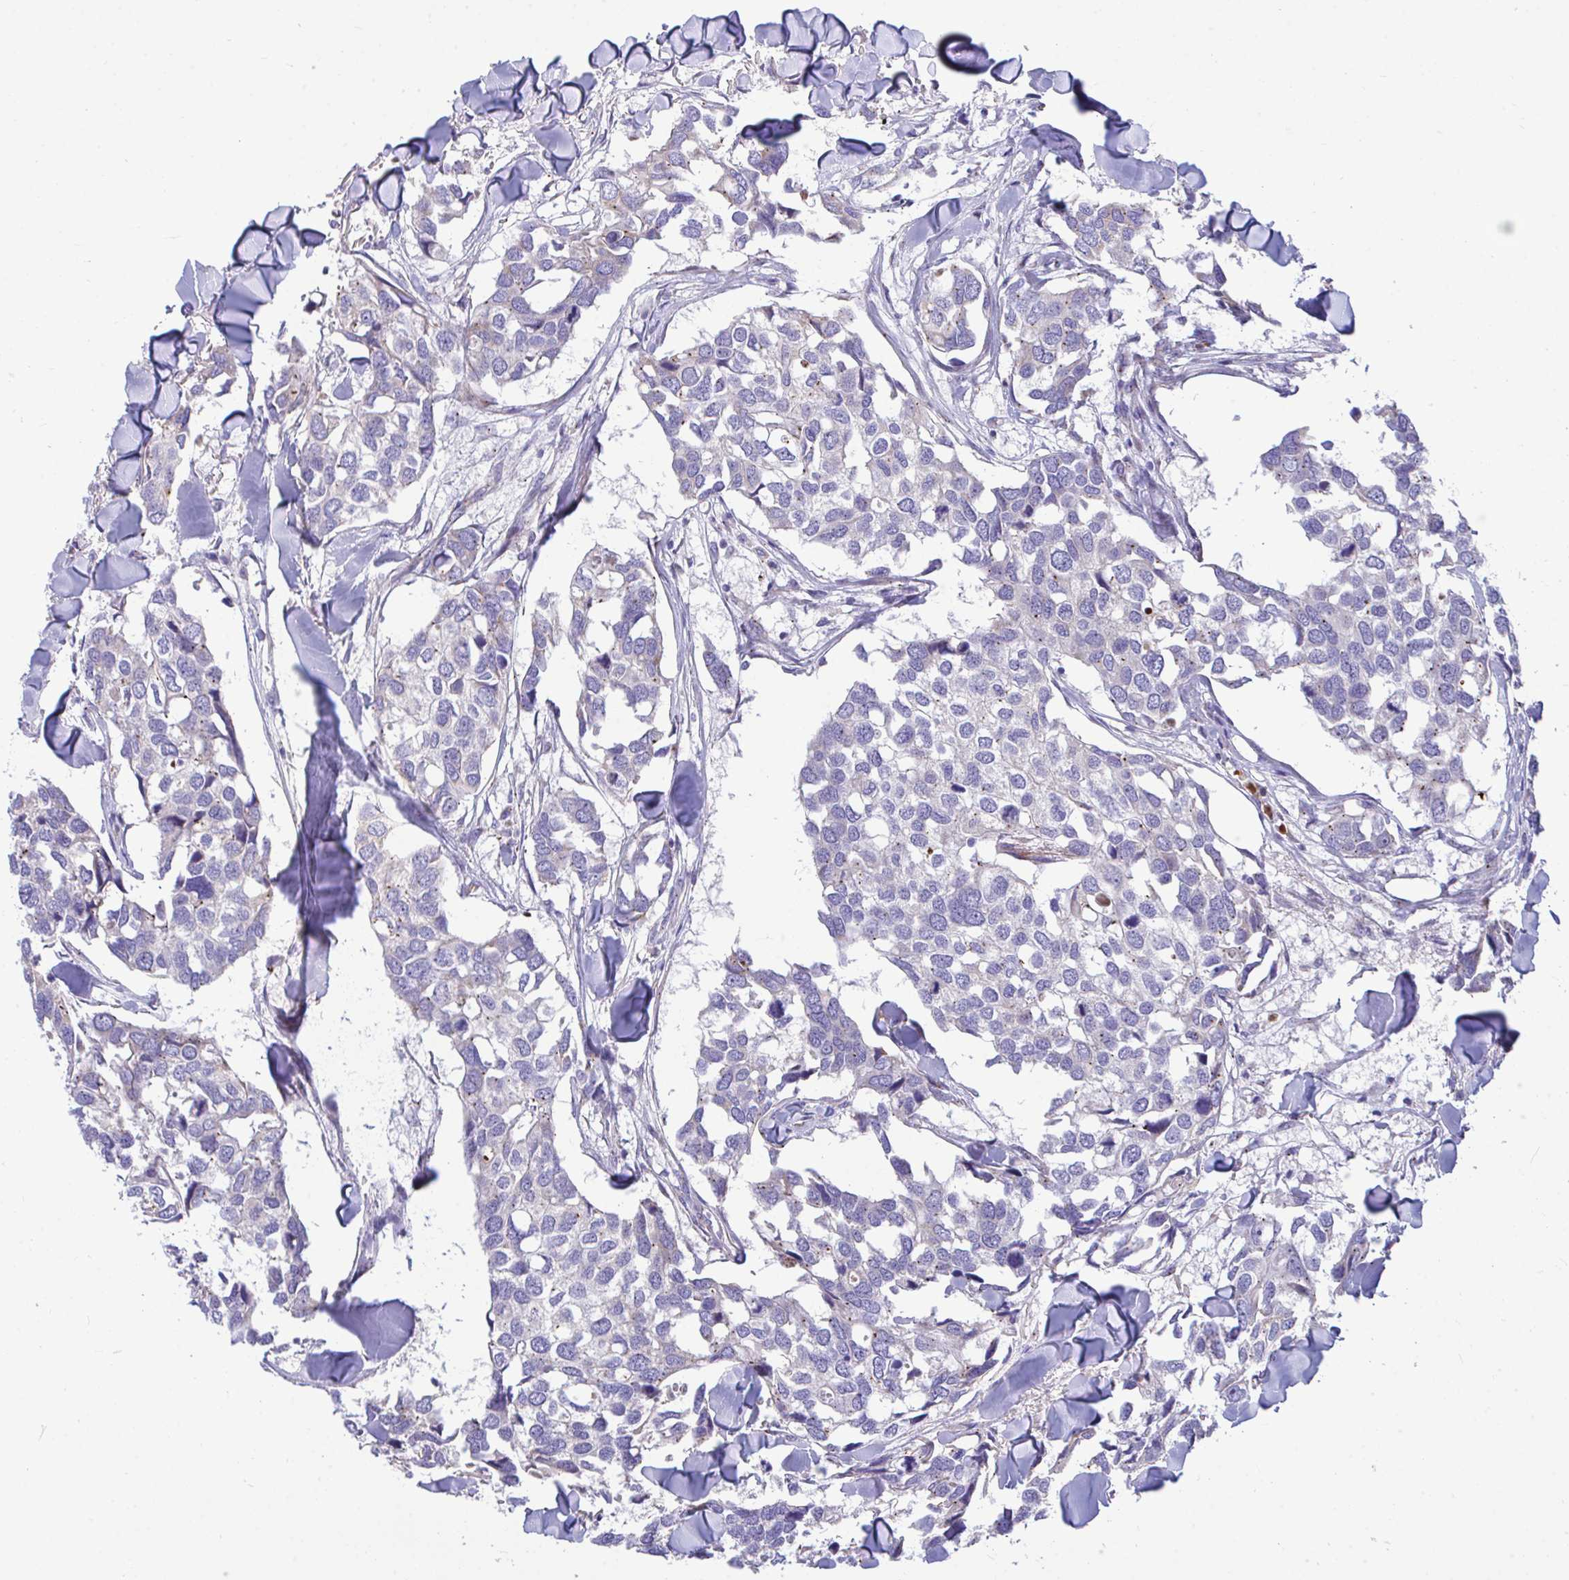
{"staining": {"intensity": "negative", "quantity": "none", "location": "none"}, "tissue": "breast cancer", "cell_type": "Tumor cells", "image_type": "cancer", "snomed": [{"axis": "morphology", "description": "Duct carcinoma"}, {"axis": "topography", "description": "Breast"}], "caption": "Tumor cells are negative for brown protein staining in breast cancer. (DAB (3,3'-diaminobenzidine) IHC visualized using brightfield microscopy, high magnification).", "gene": "MRPS16", "patient": {"sex": "female", "age": 83}}